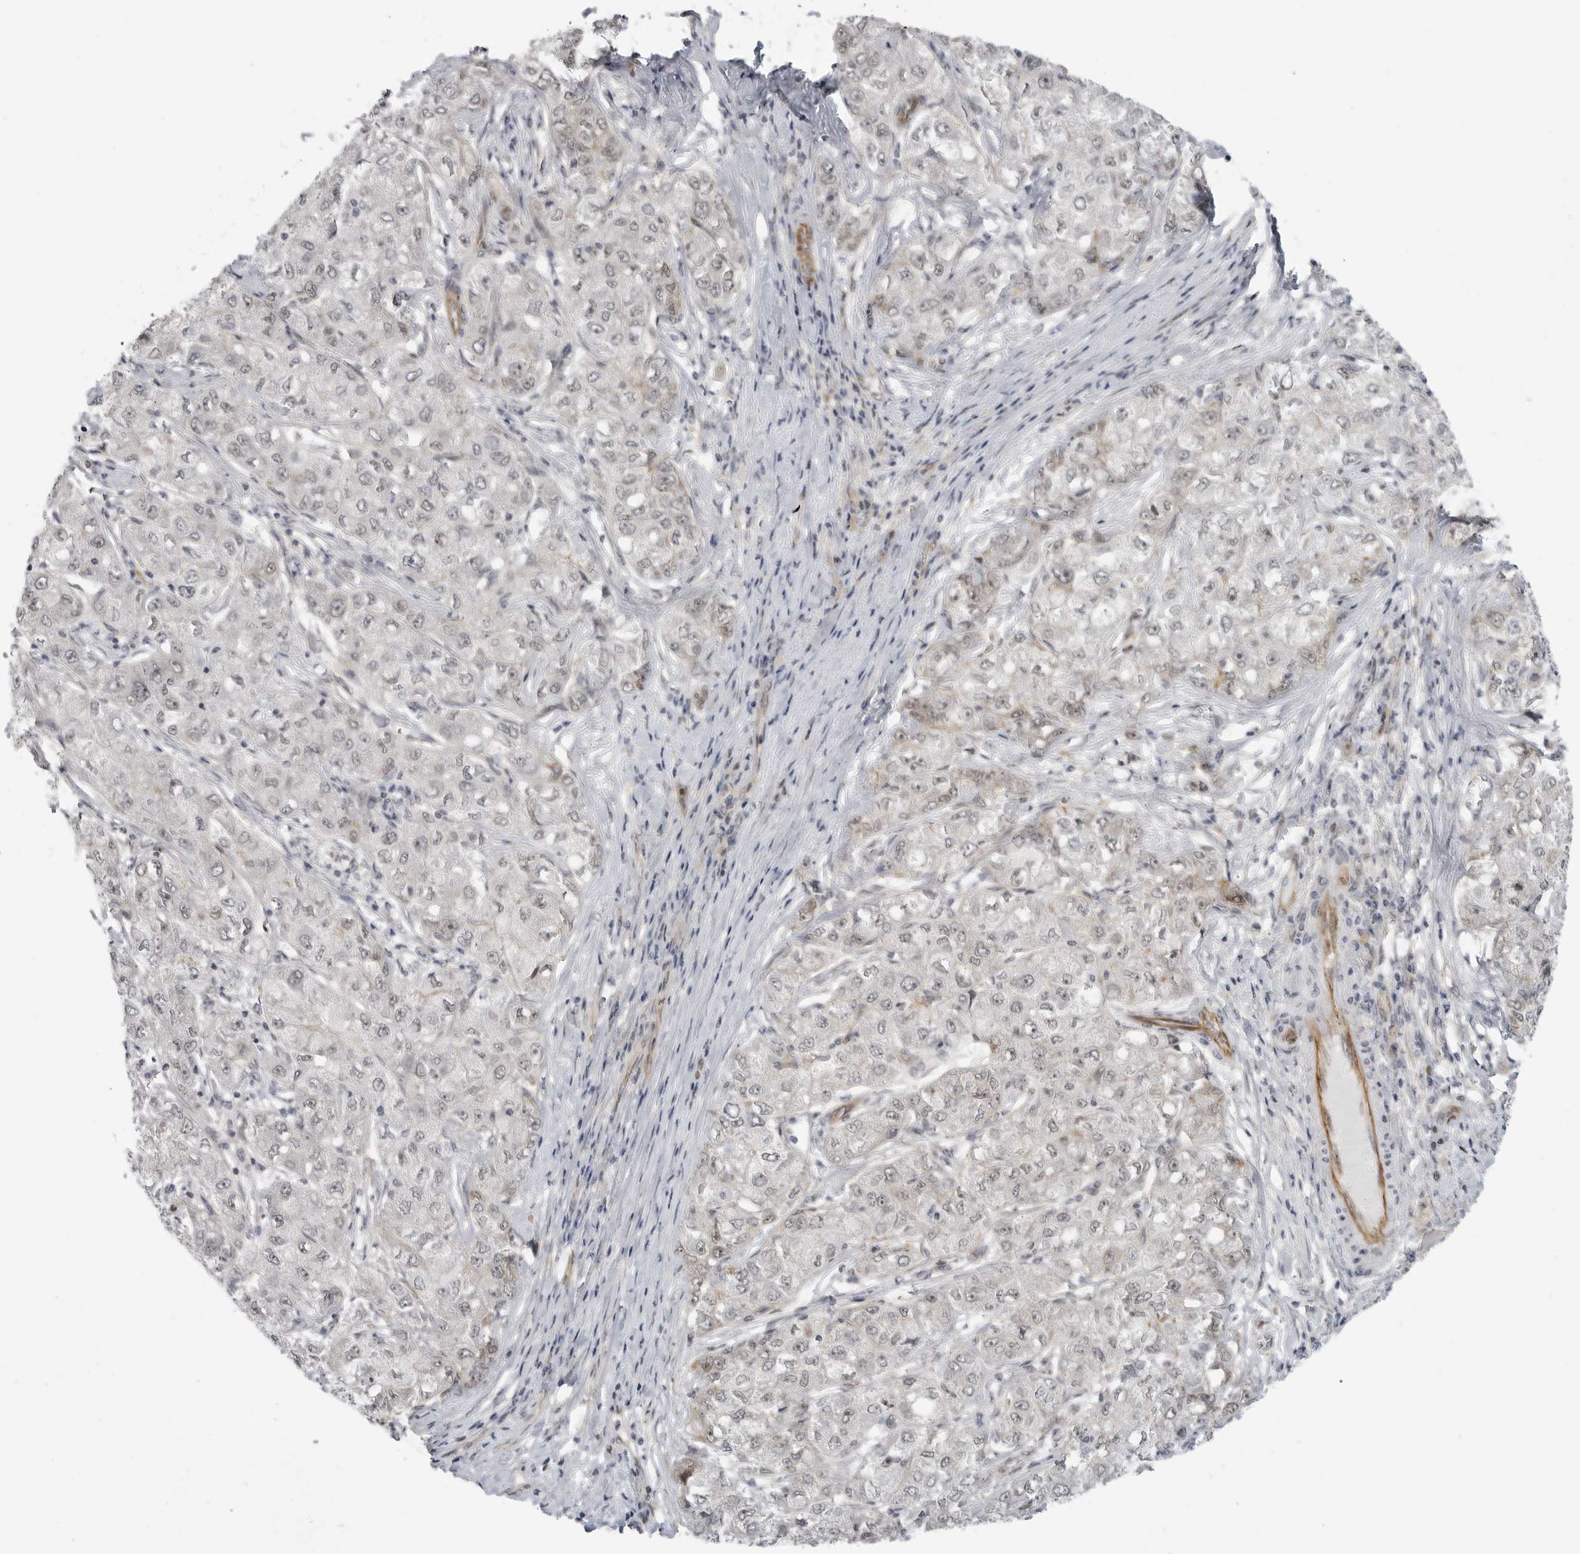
{"staining": {"intensity": "weak", "quantity": "25%-75%", "location": "nuclear"}, "tissue": "liver cancer", "cell_type": "Tumor cells", "image_type": "cancer", "snomed": [{"axis": "morphology", "description": "Carcinoma, Hepatocellular, NOS"}, {"axis": "topography", "description": "Liver"}], "caption": "The micrograph demonstrates immunohistochemical staining of liver hepatocellular carcinoma. There is weak nuclear expression is present in about 25%-75% of tumor cells. (IHC, brightfield microscopy, high magnification).", "gene": "CEP295NL", "patient": {"sex": "male", "age": 80}}